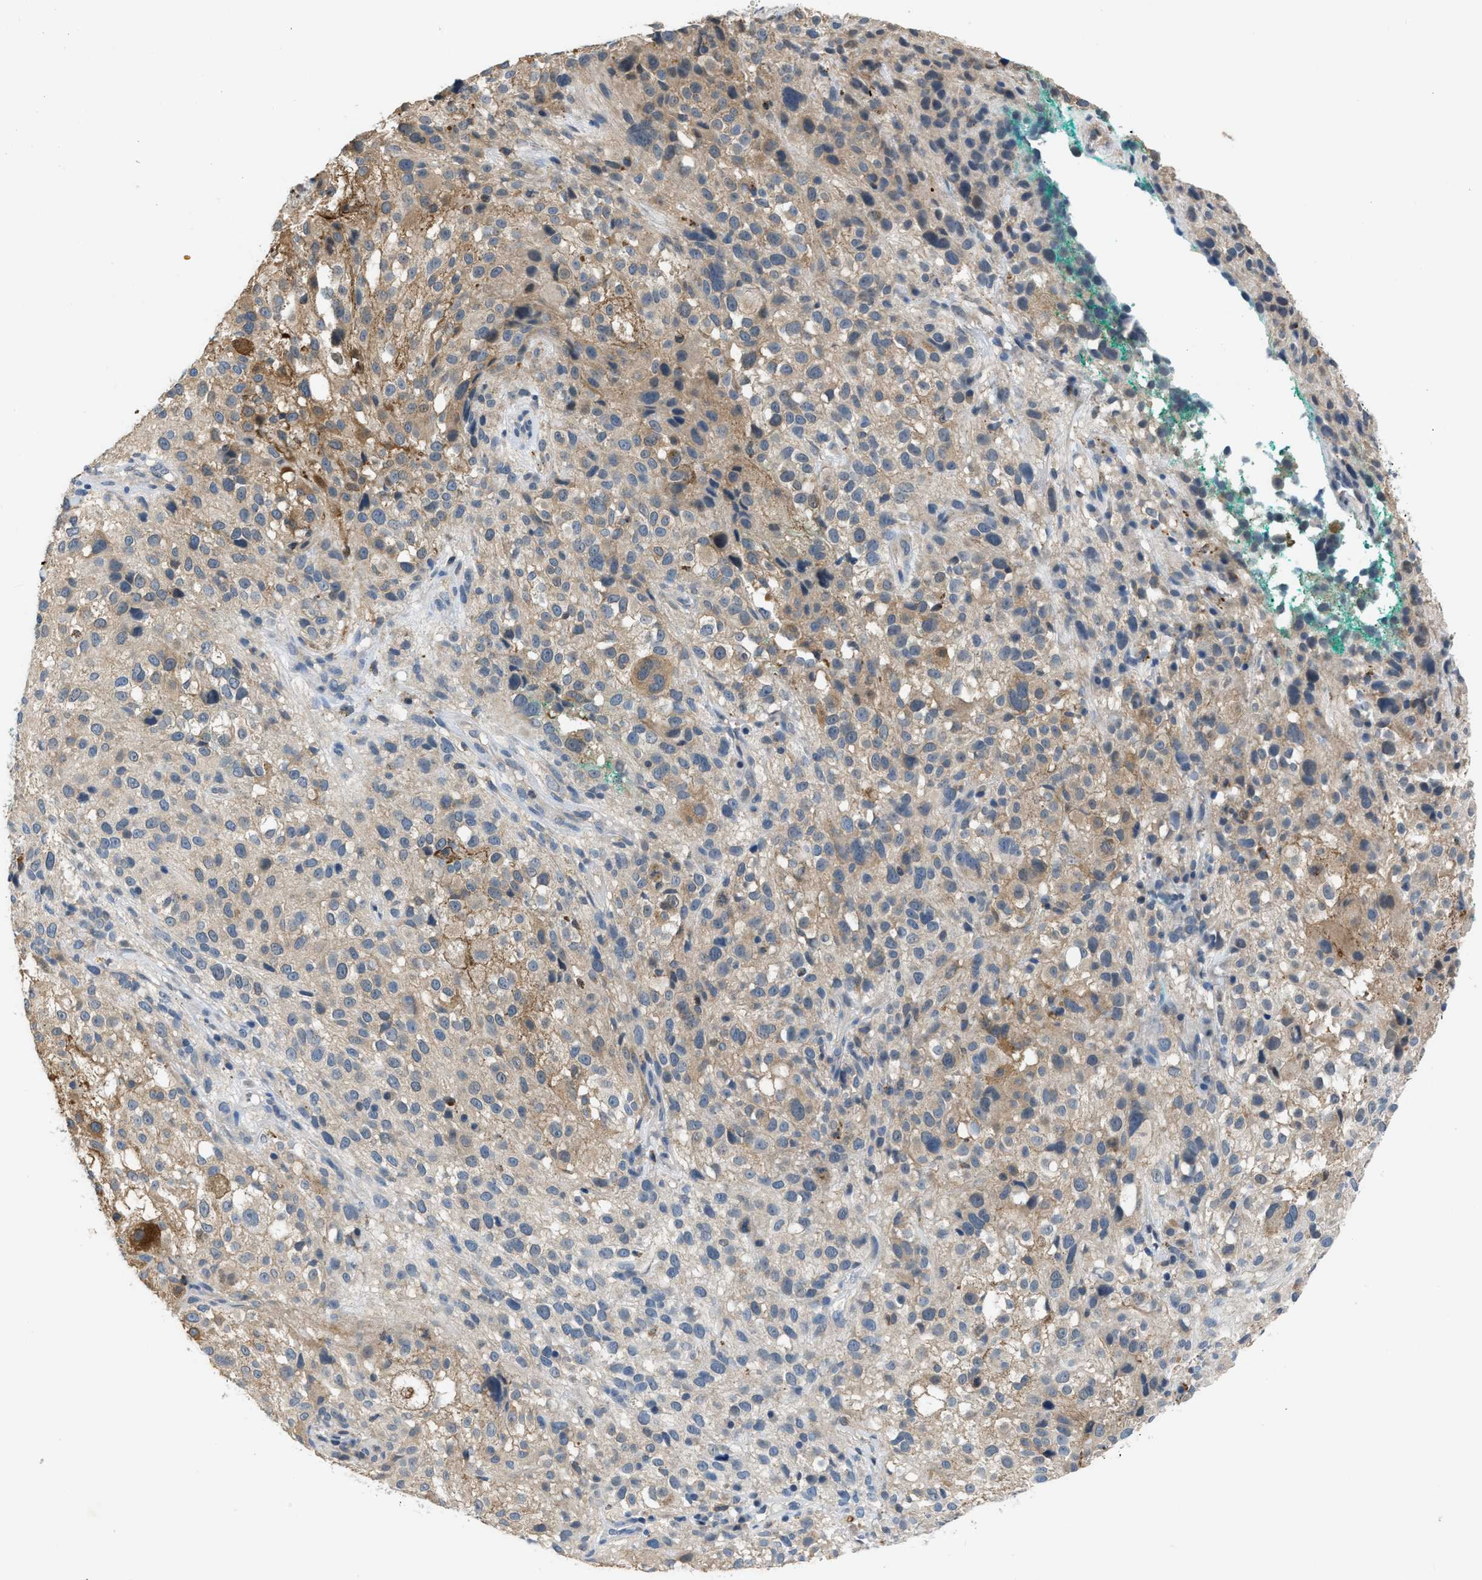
{"staining": {"intensity": "weak", "quantity": "25%-75%", "location": "cytoplasmic/membranous"}, "tissue": "melanoma", "cell_type": "Tumor cells", "image_type": "cancer", "snomed": [{"axis": "morphology", "description": "Necrosis, NOS"}, {"axis": "morphology", "description": "Malignant melanoma, NOS"}, {"axis": "topography", "description": "Skin"}], "caption": "A low amount of weak cytoplasmic/membranous expression is appreciated in about 25%-75% of tumor cells in melanoma tissue. The staining is performed using DAB brown chromogen to label protein expression. The nuclei are counter-stained blue using hematoxylin.", "gene": "TOMM34", "patient": {"sex": "female", "age": 87}}